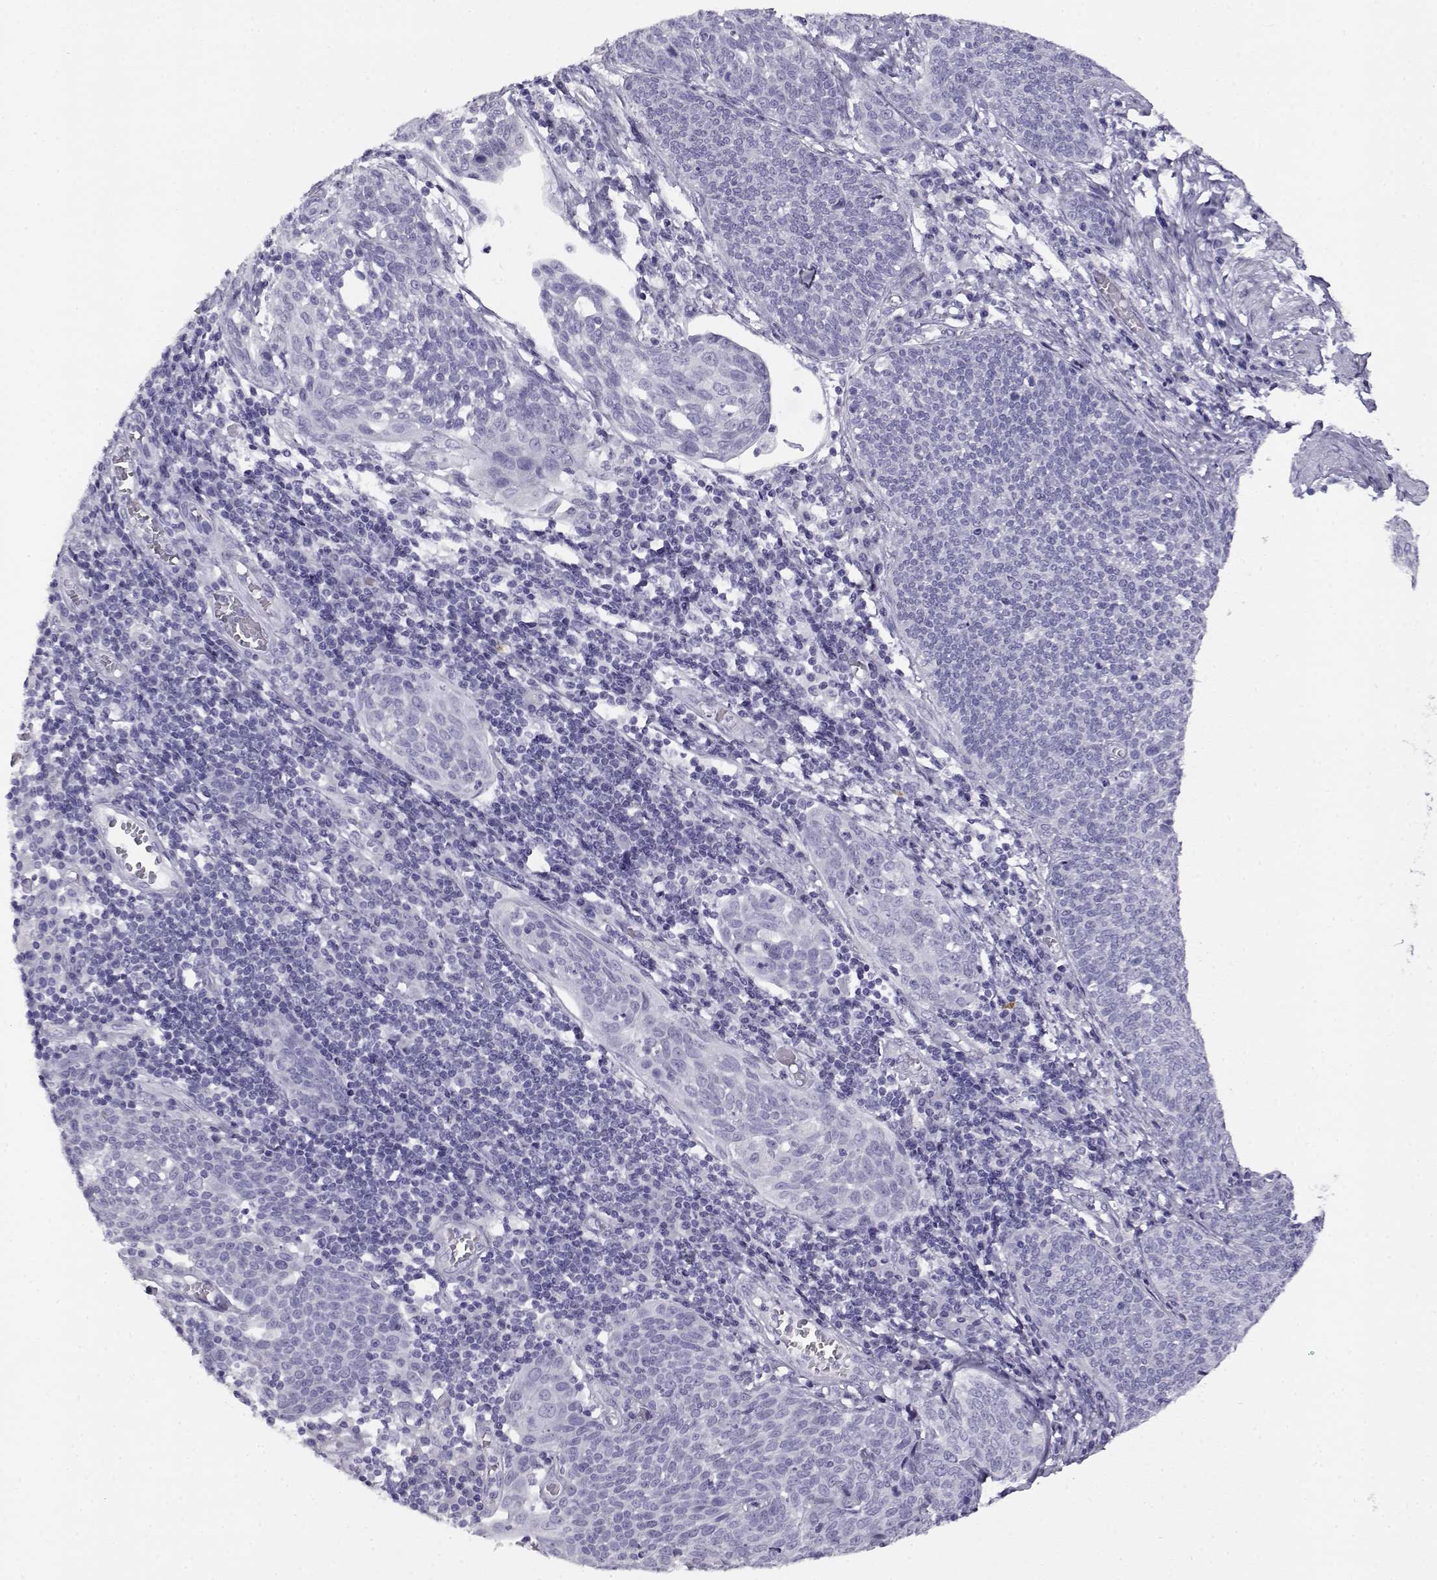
{"staining": {"intensity": "negative", "quantity": "none", "location": "none"}, "tissue": "cervical cancer", "cell_type": "Tumor cells", "image_type": "cancer", "snomed": [{"axis": "morphology", "description": "Squamous cell carcinoma, NOS"}, {"axis": "topography", "description": "Cervix"}], "caption": "A histopathology image of human squamous cell carcinoma (cervical) is negative for staining in tumor cells. The staining is performed using DAB brown chromogen with nuclei counter-stained in using hematoxylin.", "gene": "CABS1", "patient": {"sex": "female", "age": 34}}